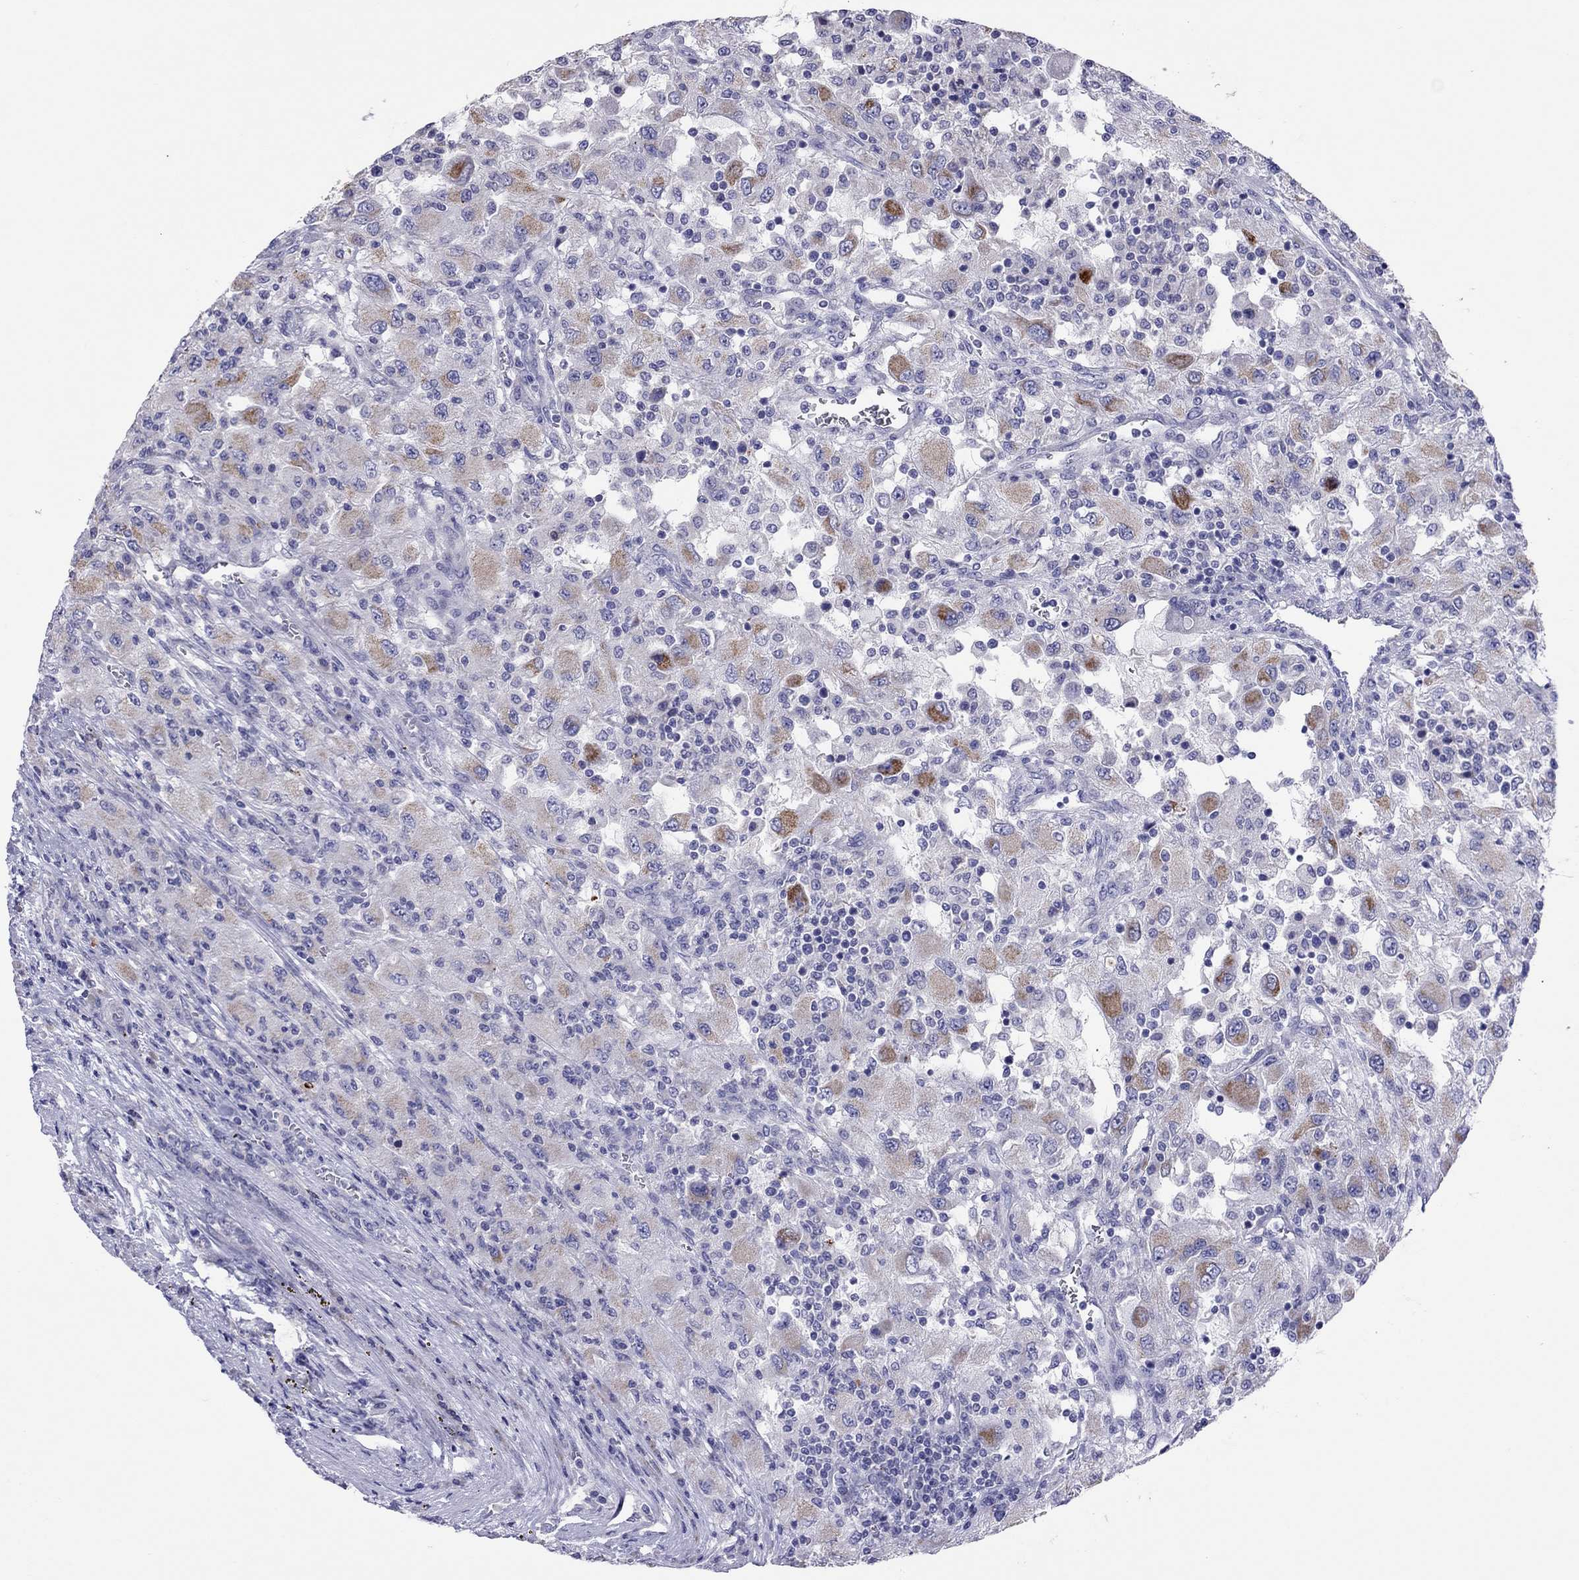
{"staining": {"intensity": "moderate", "quantity": "<25%", "location": "cytoplasmic/membranous"}, "tissue": "renal cancer", "cell_type": "Tumor cells", "image_type": "cancer", "snomed": [{"axis": "morphology", "description": "Adenocarcinoma, NOS"}, {"axis": "topography", "description": "Kidney"}], "caption": "Approximately <25% of tumor cells in renal adenocarcinoma reveal moderate cytoplasmic/membranous protein expression as visualized by brown immunohistochemical staining.", "gene": "COL9A1", "patient": {"sex": "female", "age": 67}}